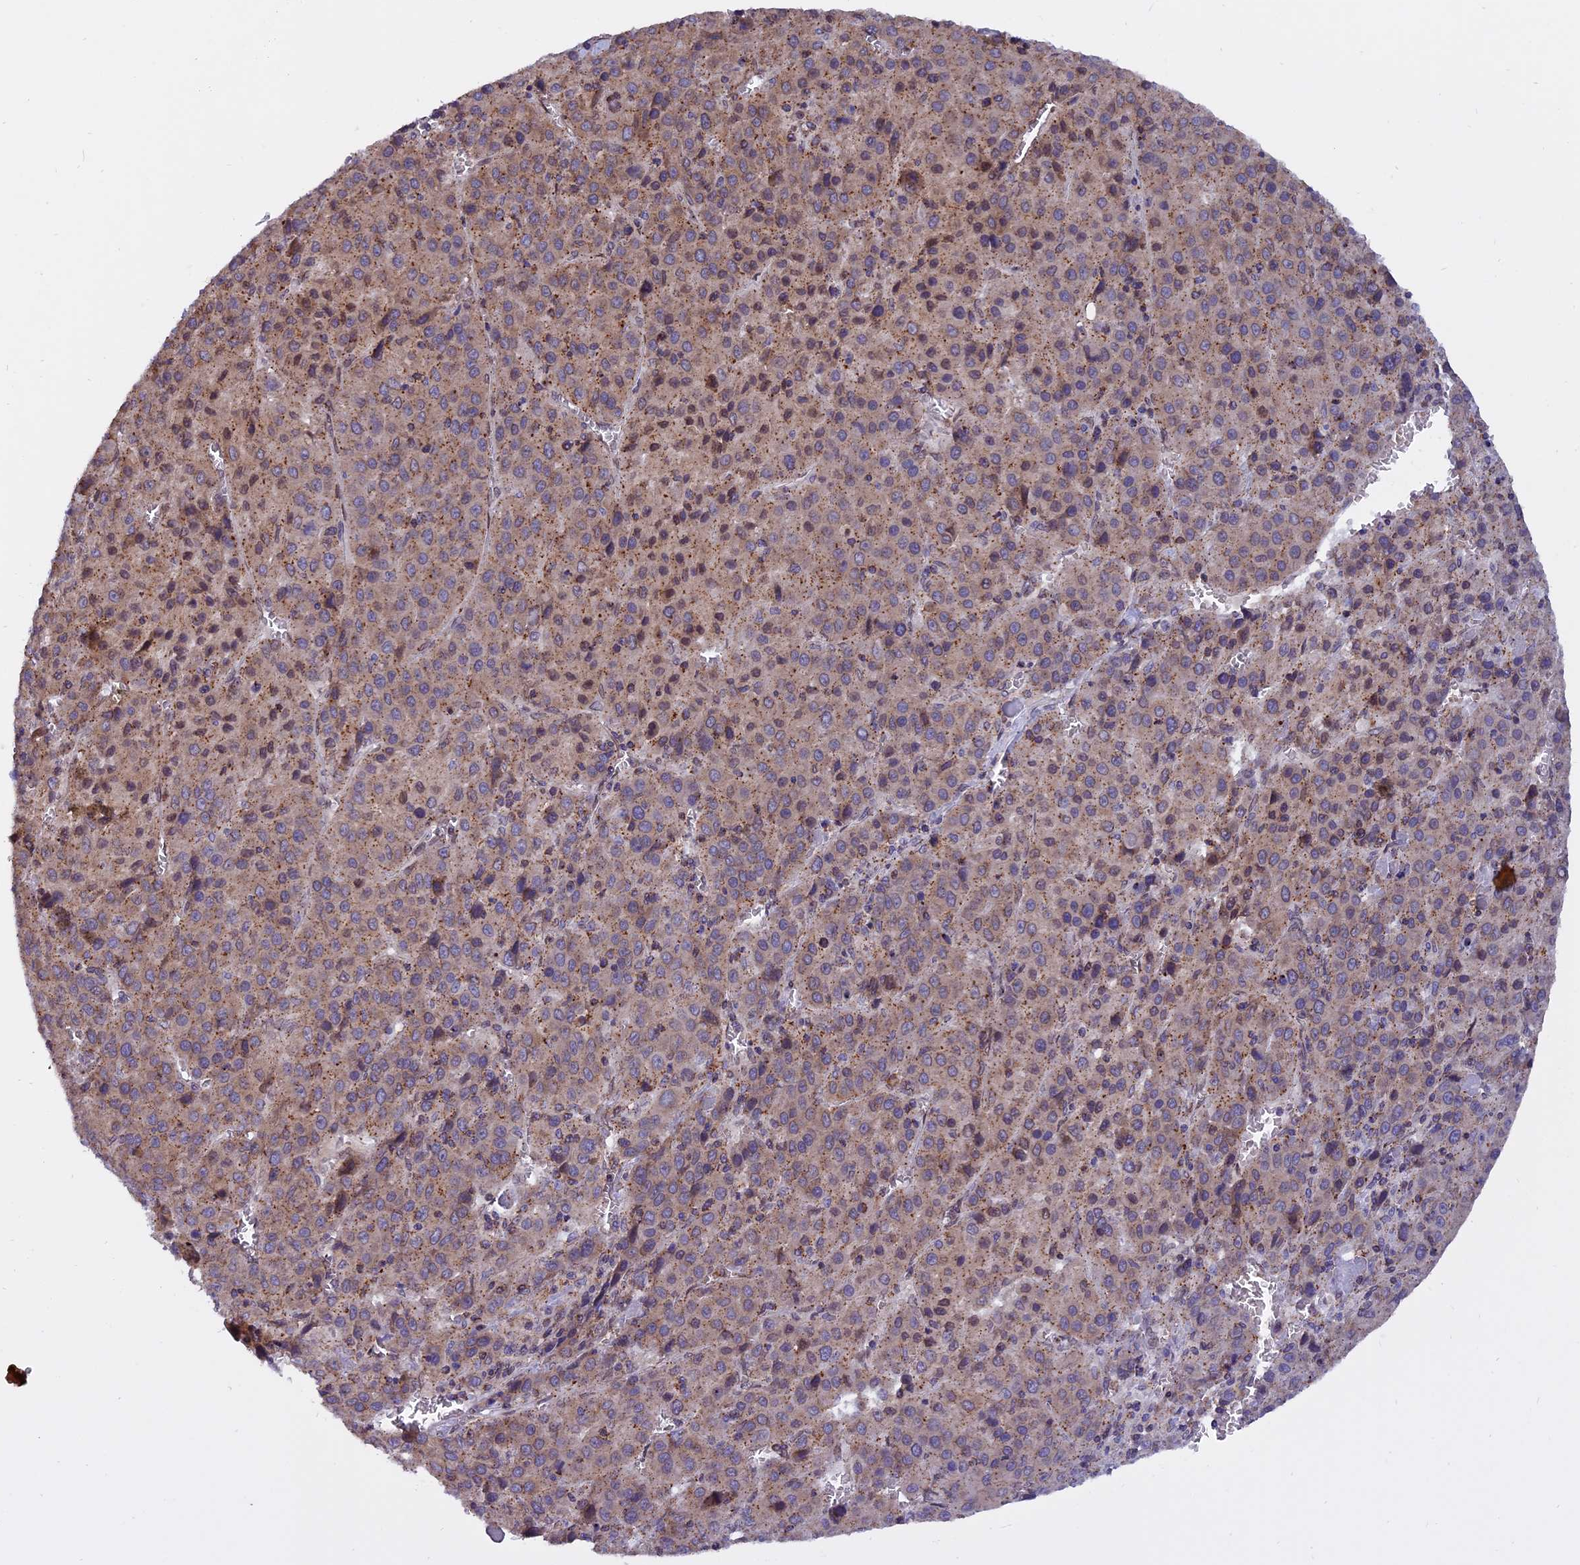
{"staining": {"intensity": "weak", "quantity": ">75%", "location": "cytoplasmic/membranous"}, "tissue": "liver cancer", "cell_type": "Tumor cells", "image_type": "cancer", "snomed": [{"axis": "morphology", "description": "Carcinoma, Hepatocellular, NOS"}, {"axis": "topography", "description": "Liver"}], "caption": "A low amount of weak cytoplasmic/membranous staining is present in approximately >75% of tumor cells in hepatocellular carcinoma (liver) tissue.", "gene": "CHMP2A", "patient": {"sex": "female", "age": 53}}